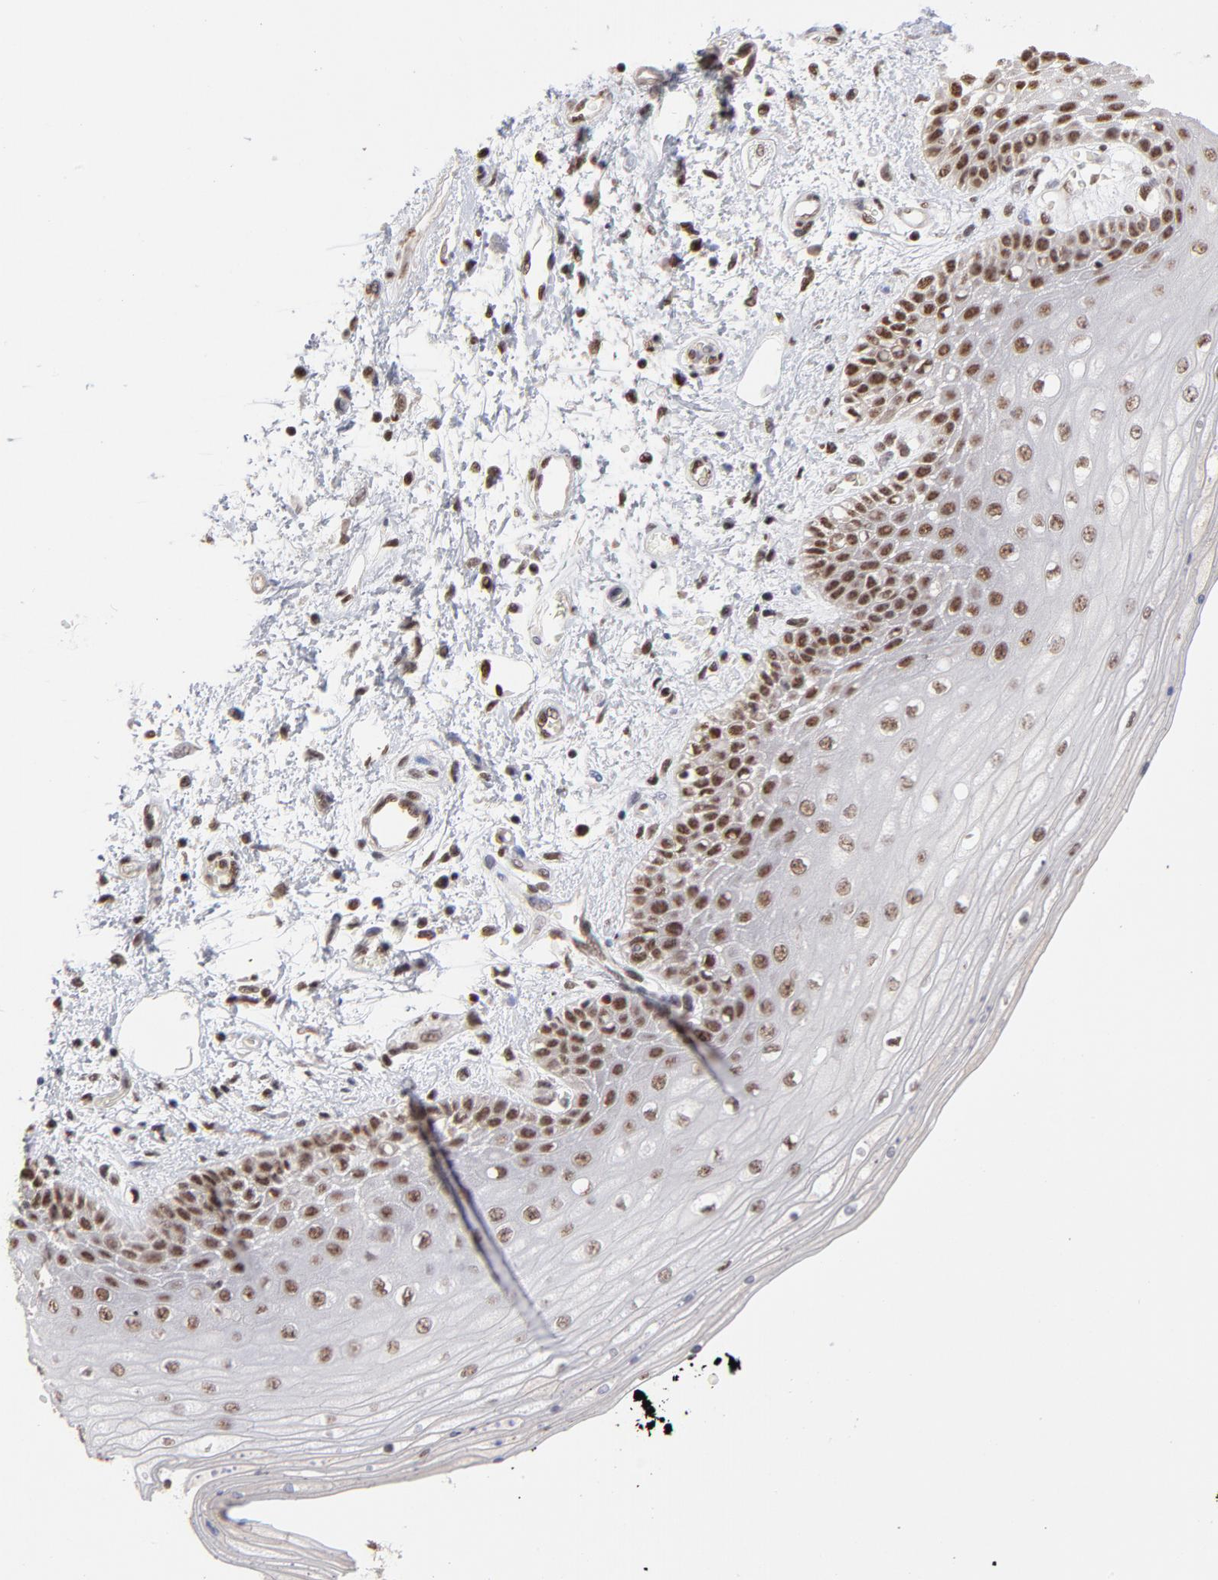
{"staining": {"intensity": "strong", "quantity": ">75%", "location": "nuclear"}, "tissue": "skin", "cell_type": "Epidermal cells", "image_type": "normal", "snomed": [{"axis": "morphology", "description": "Normal tissue, NOS"}, {"axis": "topography", "description": "Anal"}], "caption": "Brown immunohistochemical staining in benign skin exhibits strong nuclear staining in about >75% of epidermal cells.", "gene": "ZNF3", "patient": {"sex": "female", "age": 46}}